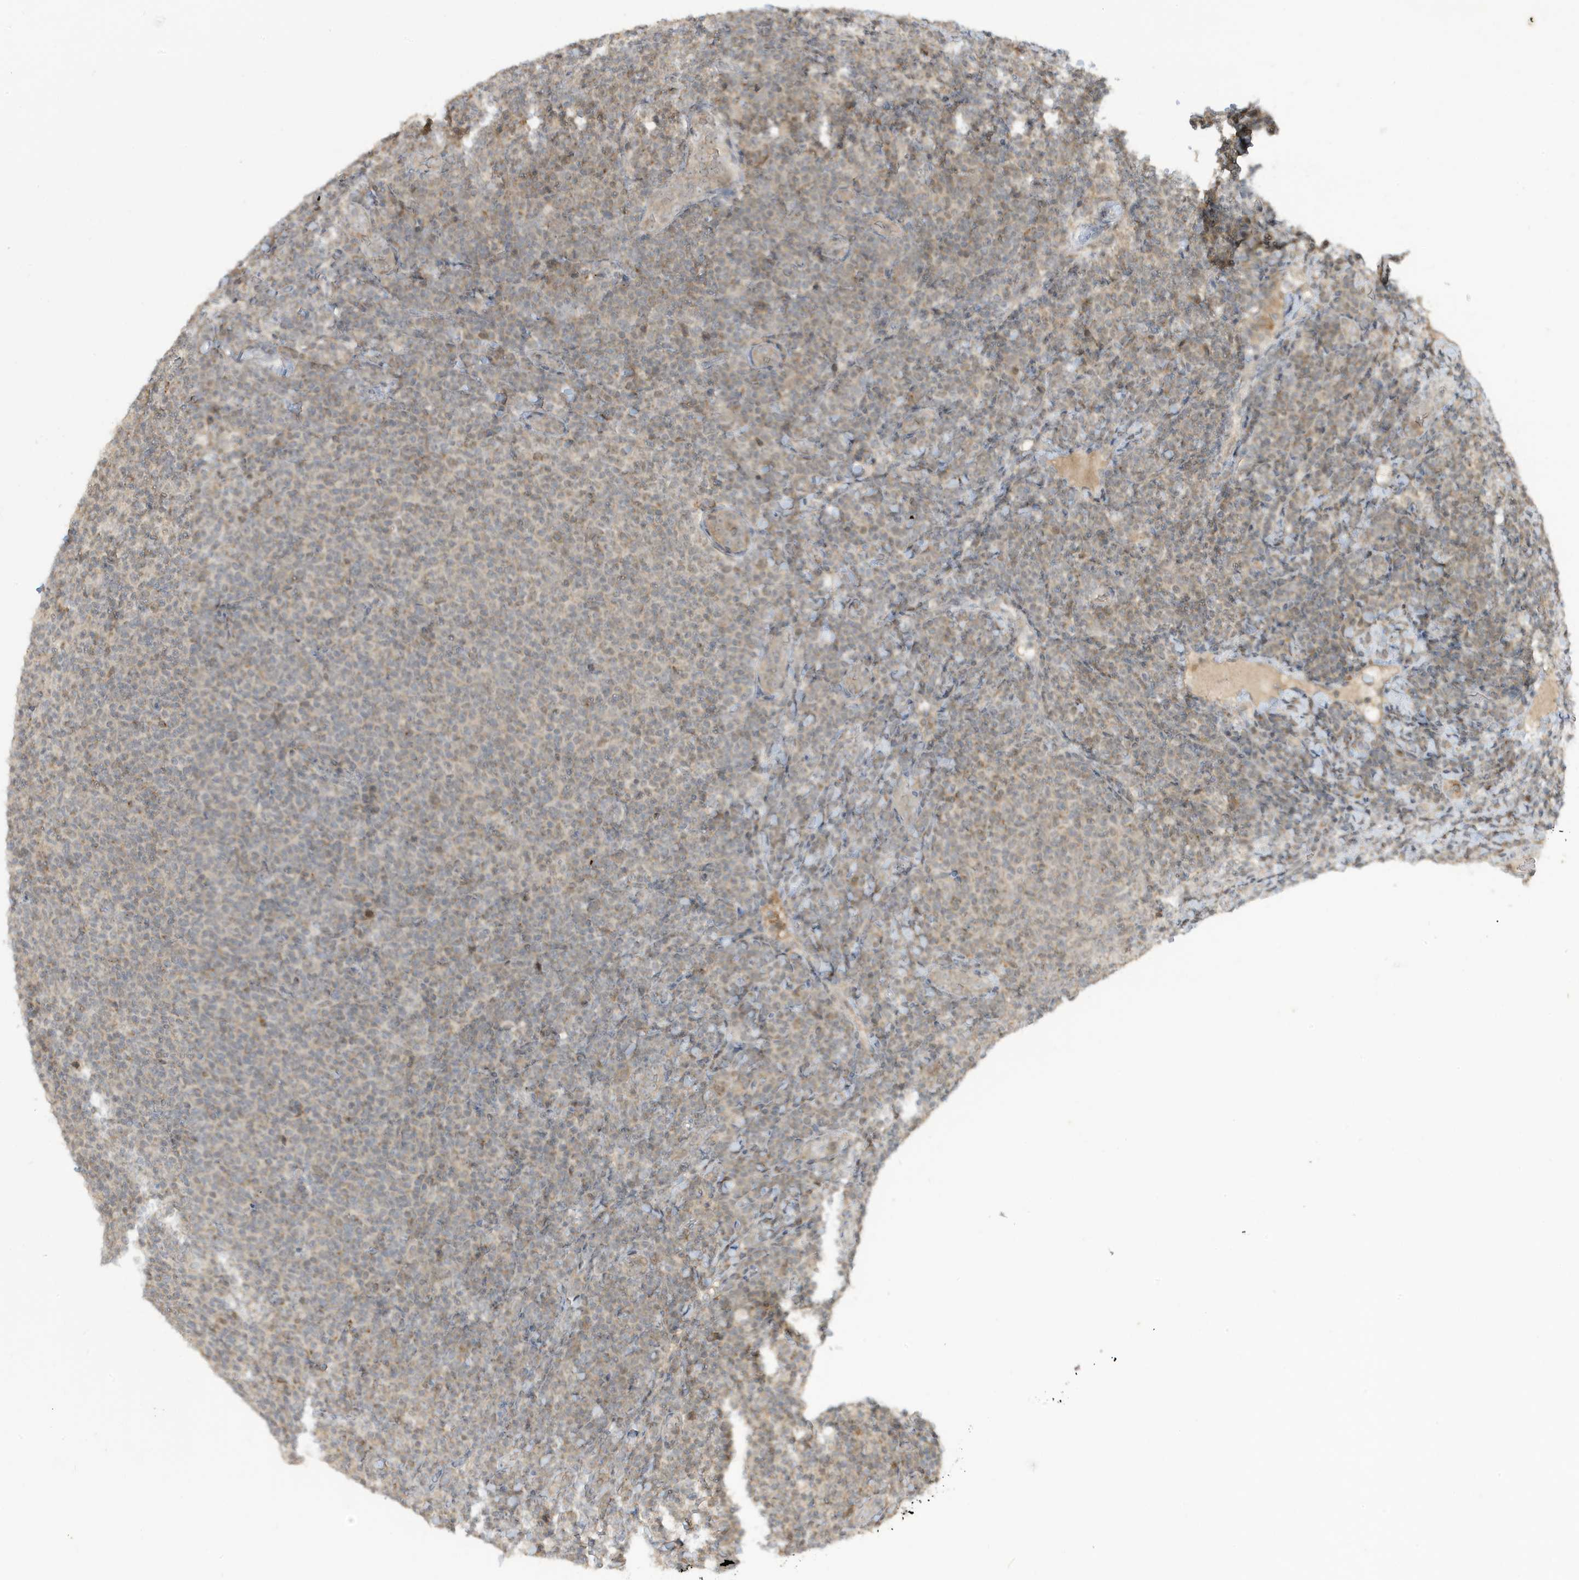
{"staining": {"intensity": "weak", "quantity": "25%-75%", "location": "cytoplasmic/membranous"}, "tissue": "lymphoma", "cell_type": "Tumor cells", "image_type": "cancer", "snomed": [{"axis": "morphology", "description": "Malignant lymphoma, non-Hodgkin's type, Low grade"}, {"axis": "topography", "description": "Lymph node"}], "caption": "High-magnification brightfield microscopy of low-grade malignant lymphoma, non-Hodgkin's type stained with DAB (brown) and counterstained with hematoxylin (blue). tumor cells exhibit weak cytoplasmic/membranous expression is identified in approximately25%-75% of cells.", "gene": "PRRT3", "patient": {"sex": "male", "age": 66}}